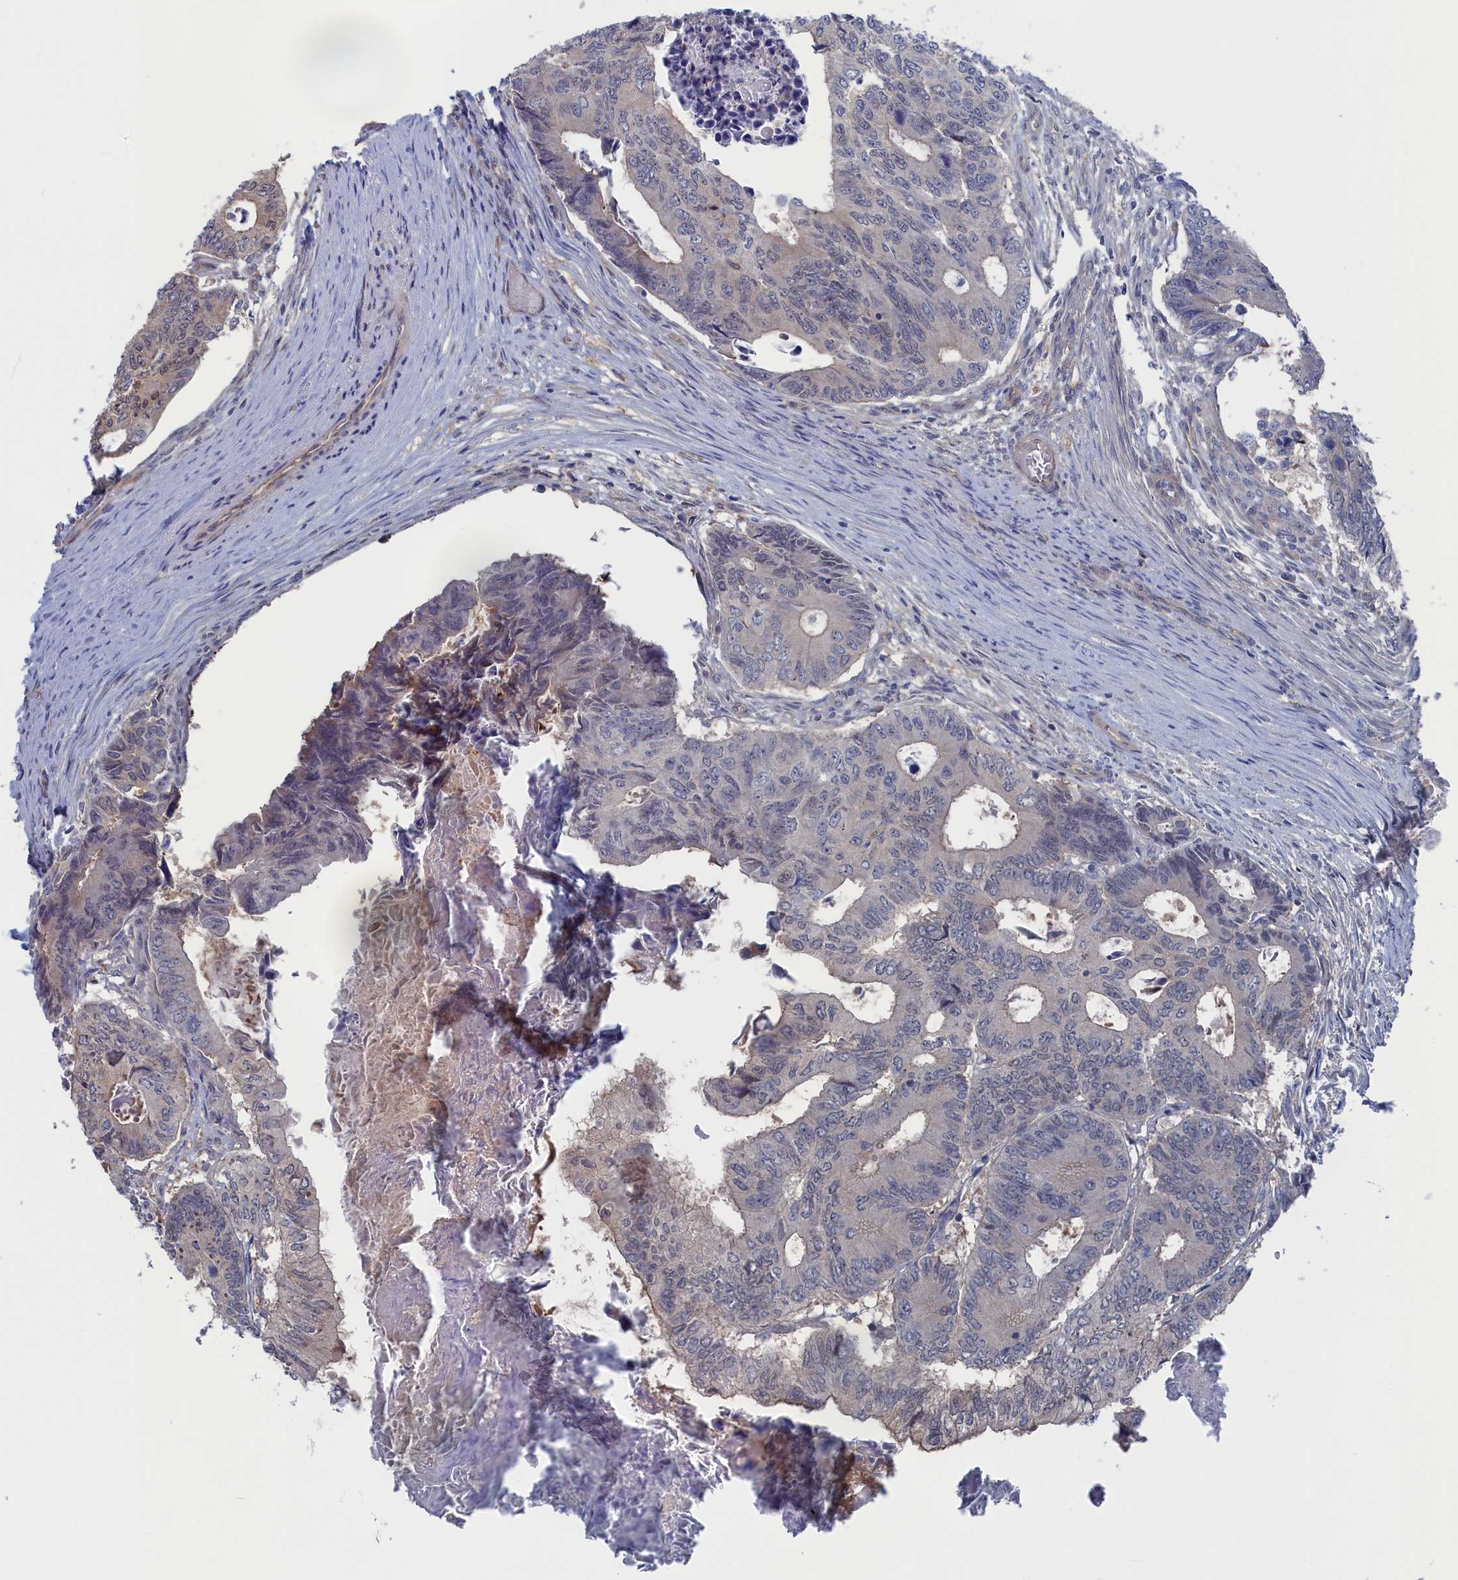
{"staining": {"intensity": "weak", "quantity": "25%-75%", "location": "cytoplasmic/membranous"}, "tissue": "colorectal cancer", "cell_type": "Tumor cells", "image_type": "cancer", "snomed": [{"axis": "morphology", "description": "Adenocarcinoma, NOS"}, {"axis": "topography", "description": "Colon"}], "caption": "Protein staining of colorectal cancer tissue displays weak cytoplasmic/membranous positivity in approximately 25%-75% of tumor cells.", "gene": "NUTF2", "patient": {"sex": "male", "age": 85}}